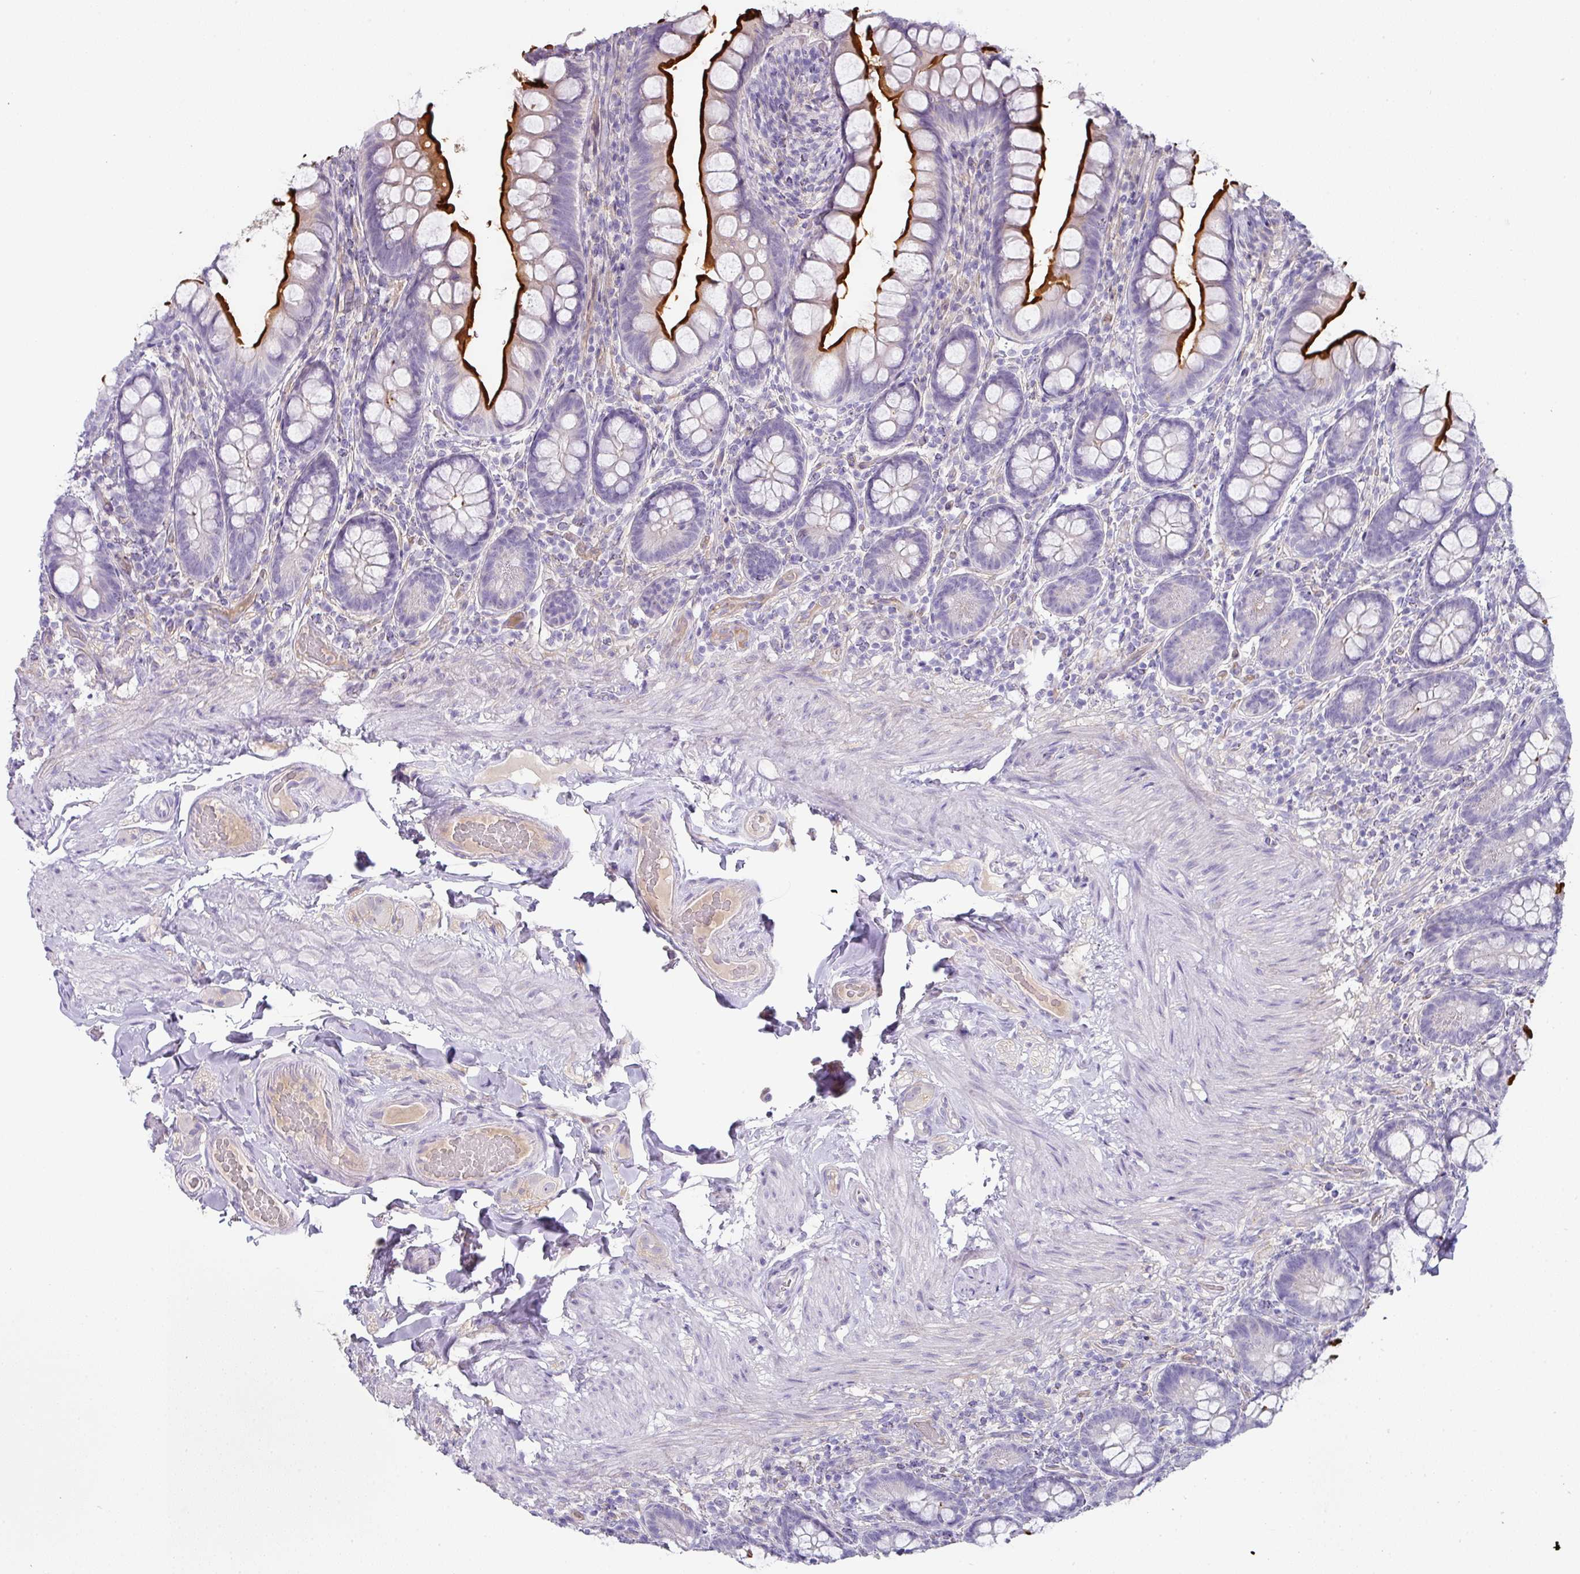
{"staining": {"intensity": "strong", "quantity": "25%-75%", "location": "cytoplasmic/membranous"}, "tissue": "small intestine", "cell_type": "Glandular cells", "image_type": "normal", "snomed": [{"axis": "morphology", "description": "Normal tissue, NOS"}, {"axis": "topography", "description": "Small intestine"}], "caption": "This image demonstrates IHC staining of unremarkable human small intestine, with high strong cytoplasmic/membranous positivity in approximately 25%-75% of glandular cells.", "gene": "OR52N1", "patient": {"sex": "male", "age": 70}}